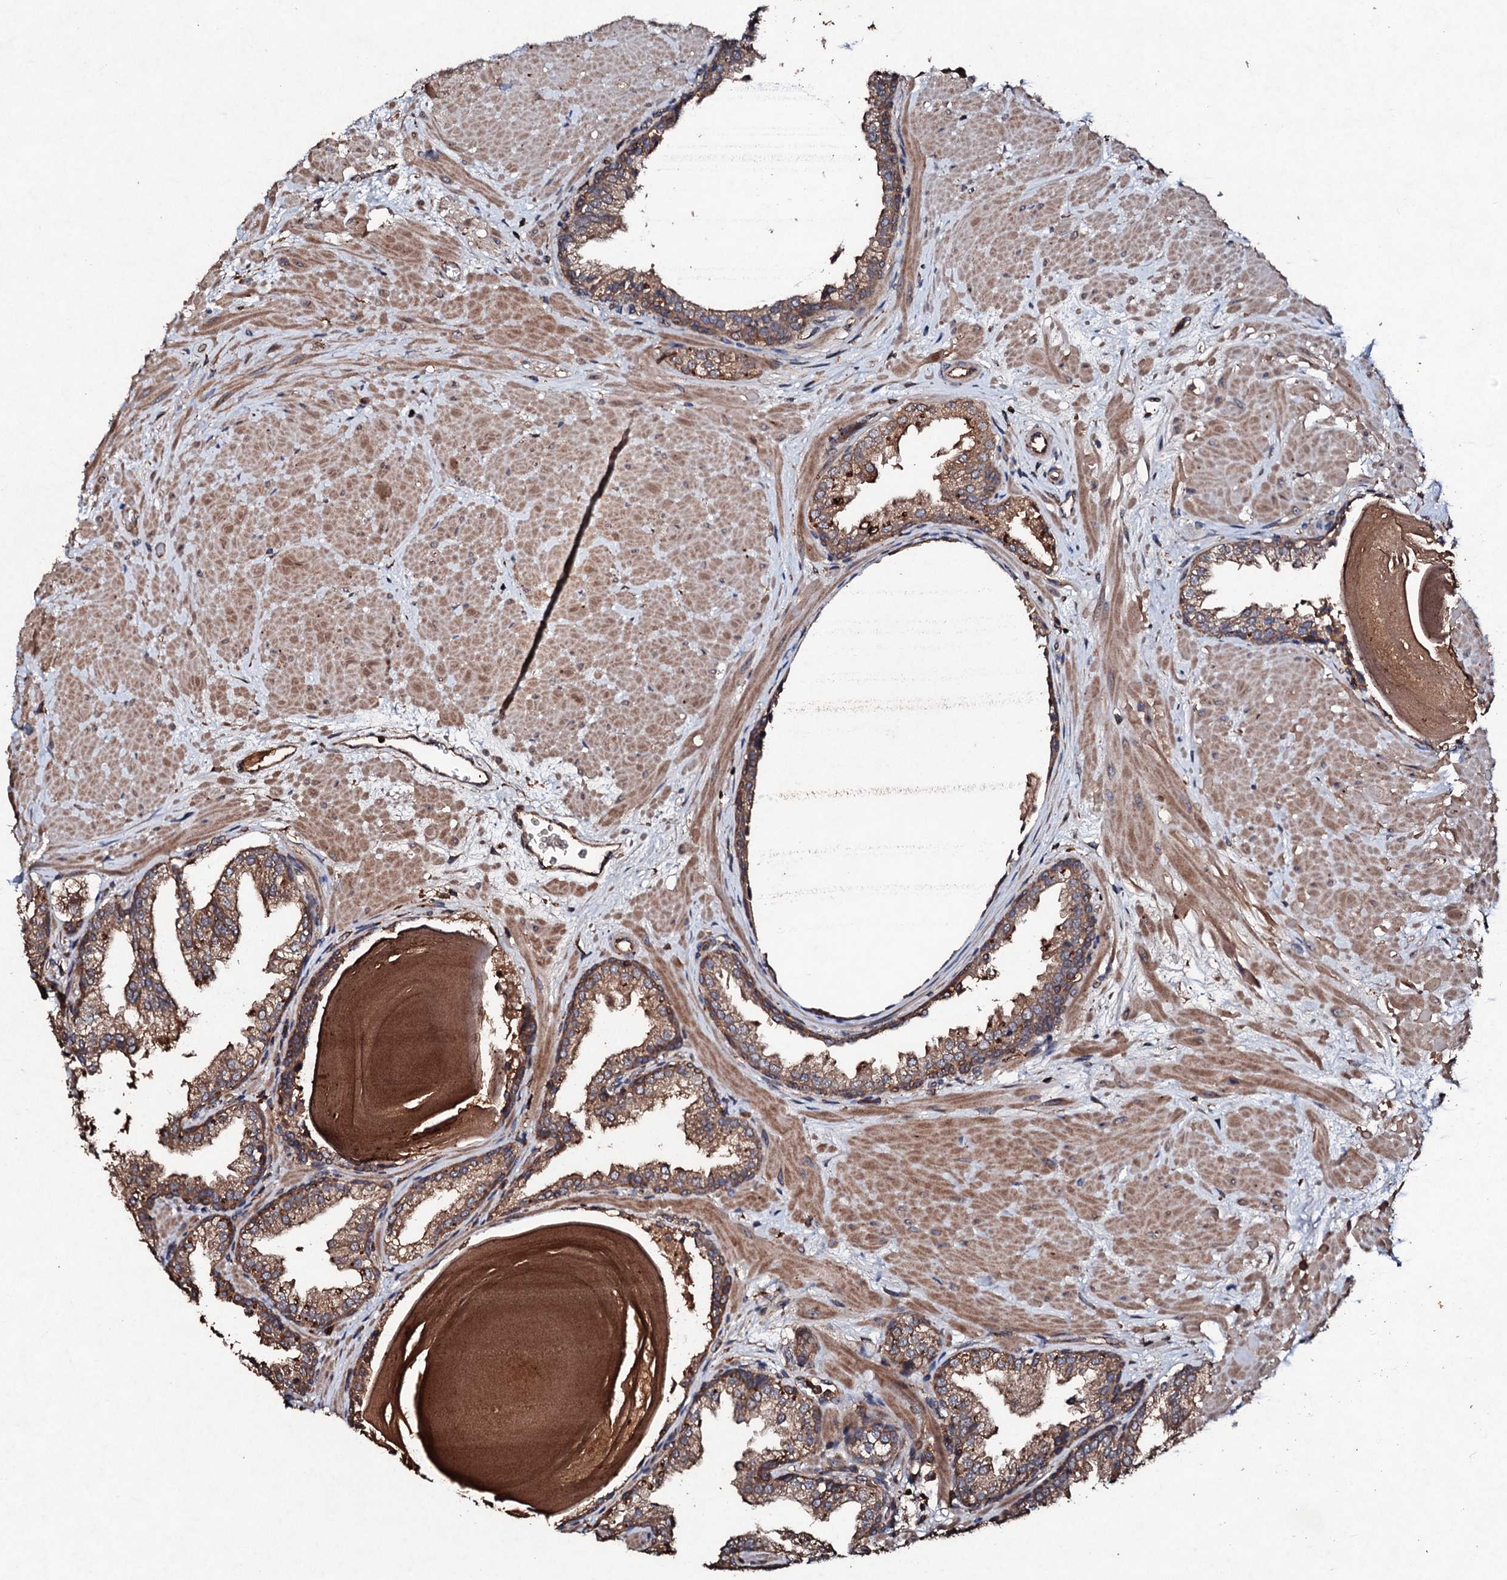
{"staining": {"intensity": "moderate", "quantity": ">75%", "location": "cytoplasmic/membranous"}, "tissue": "prostate", "cell_type": "Glandular cells", "image_type": "normal", "snomed": [{"axis": "morphology", "description": "Normal tissue, NOS"}, {"axis": "topography", "description": "Prostate"}], "caption": "A medium amount of moderate cytoplasmic/membranous positivity is appreciated in about >75% of glandular cells in unremarkable prostate.", "gene": "KERA", "patient": {"sex": "male", "age": 48}}